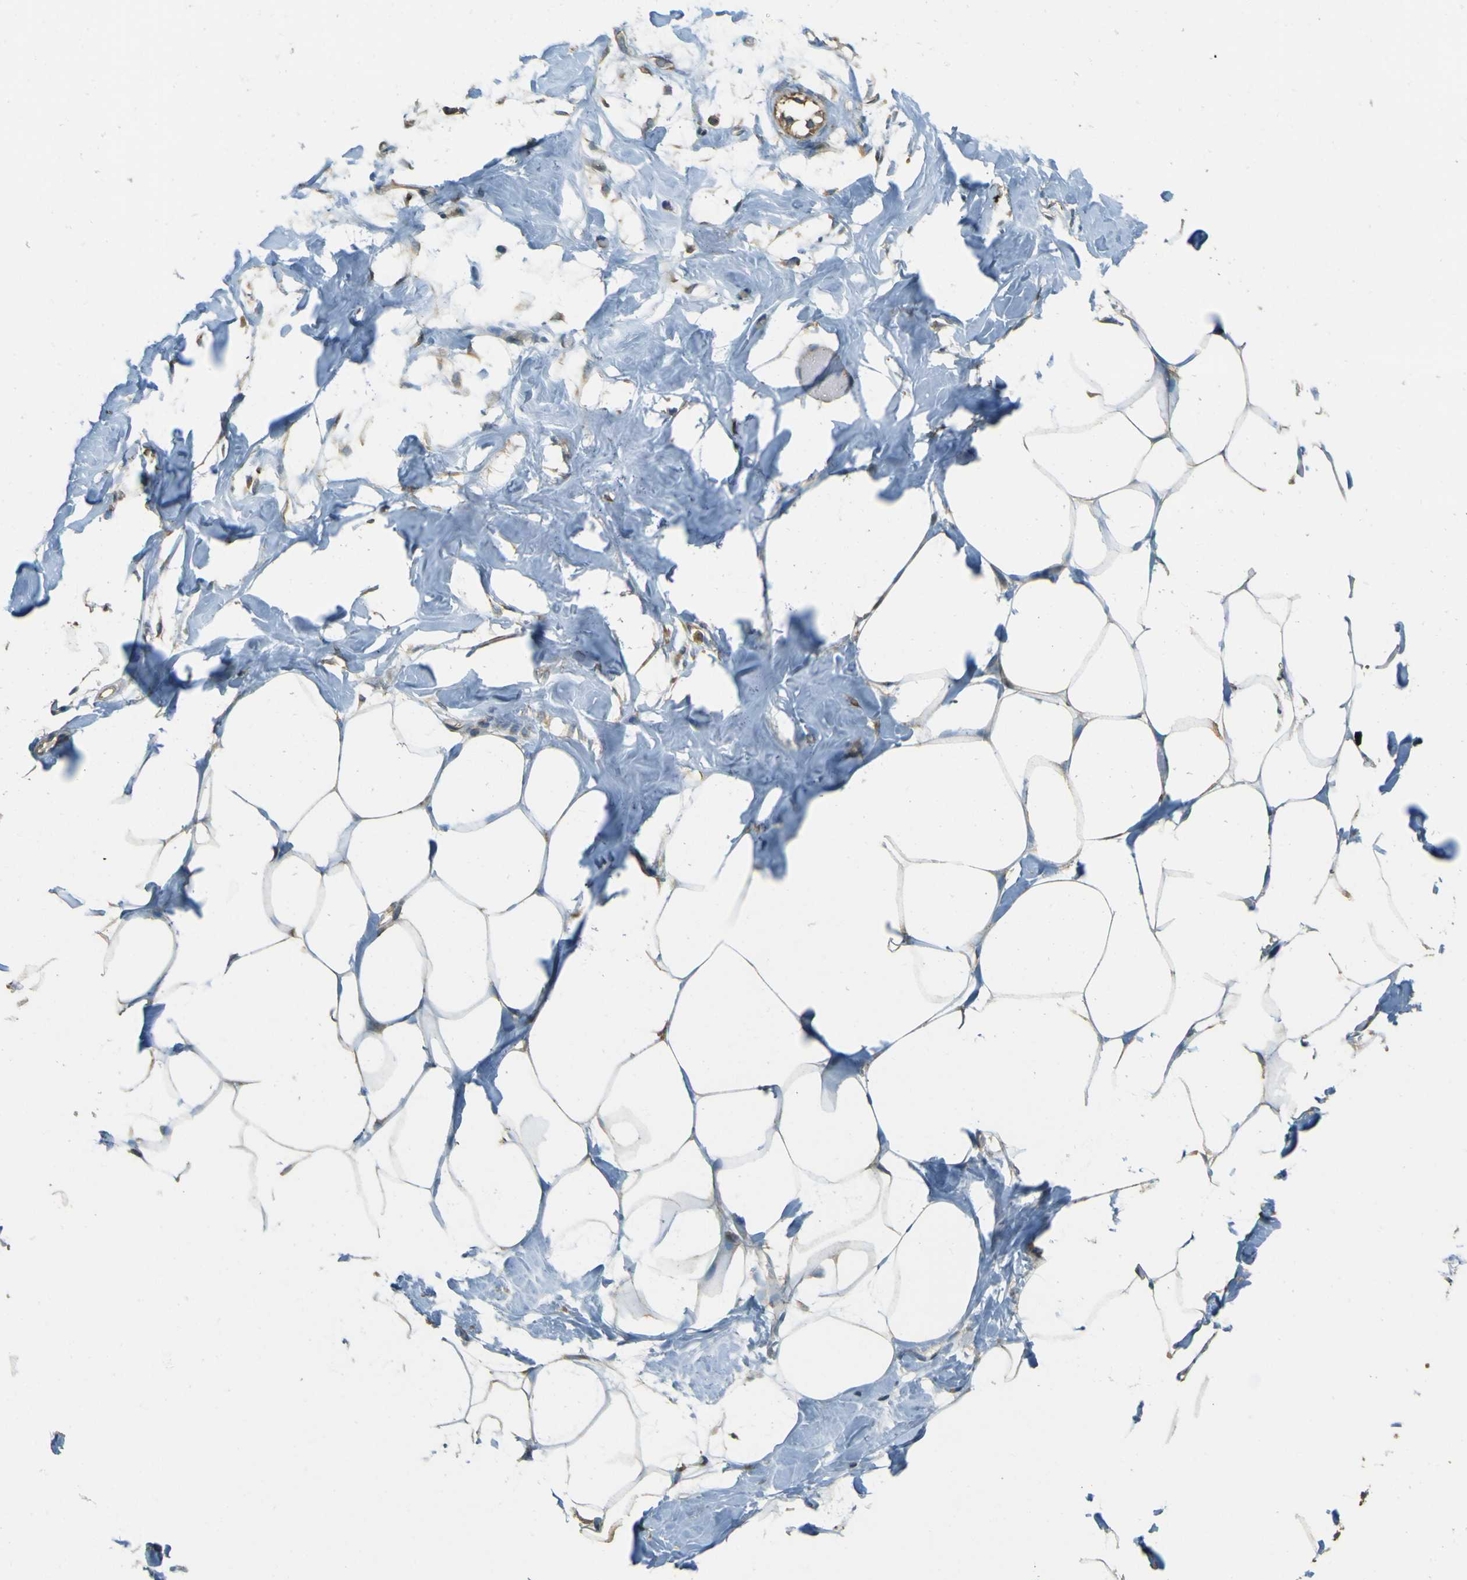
{"staining": {"intensity": "negative", "quantity": "none", "location": "none"}, "tissue": "adipose tissue", "cell_type": "Adipocytes", "image_type": "normal", "snomed": [{"axis": "morphology", "description": "Normal tissue, NOS"}, {"axis": "topography", "description": "Breast"}, {"axis": "topography", "description": "Adipose tissue"}], "caption": "The immunohistochemistry photomicrograph has no significant staining in adipocytes of adipose tissue.", "gene": "GOLGA1", "patient": {"sex": "female", "age": 25}}